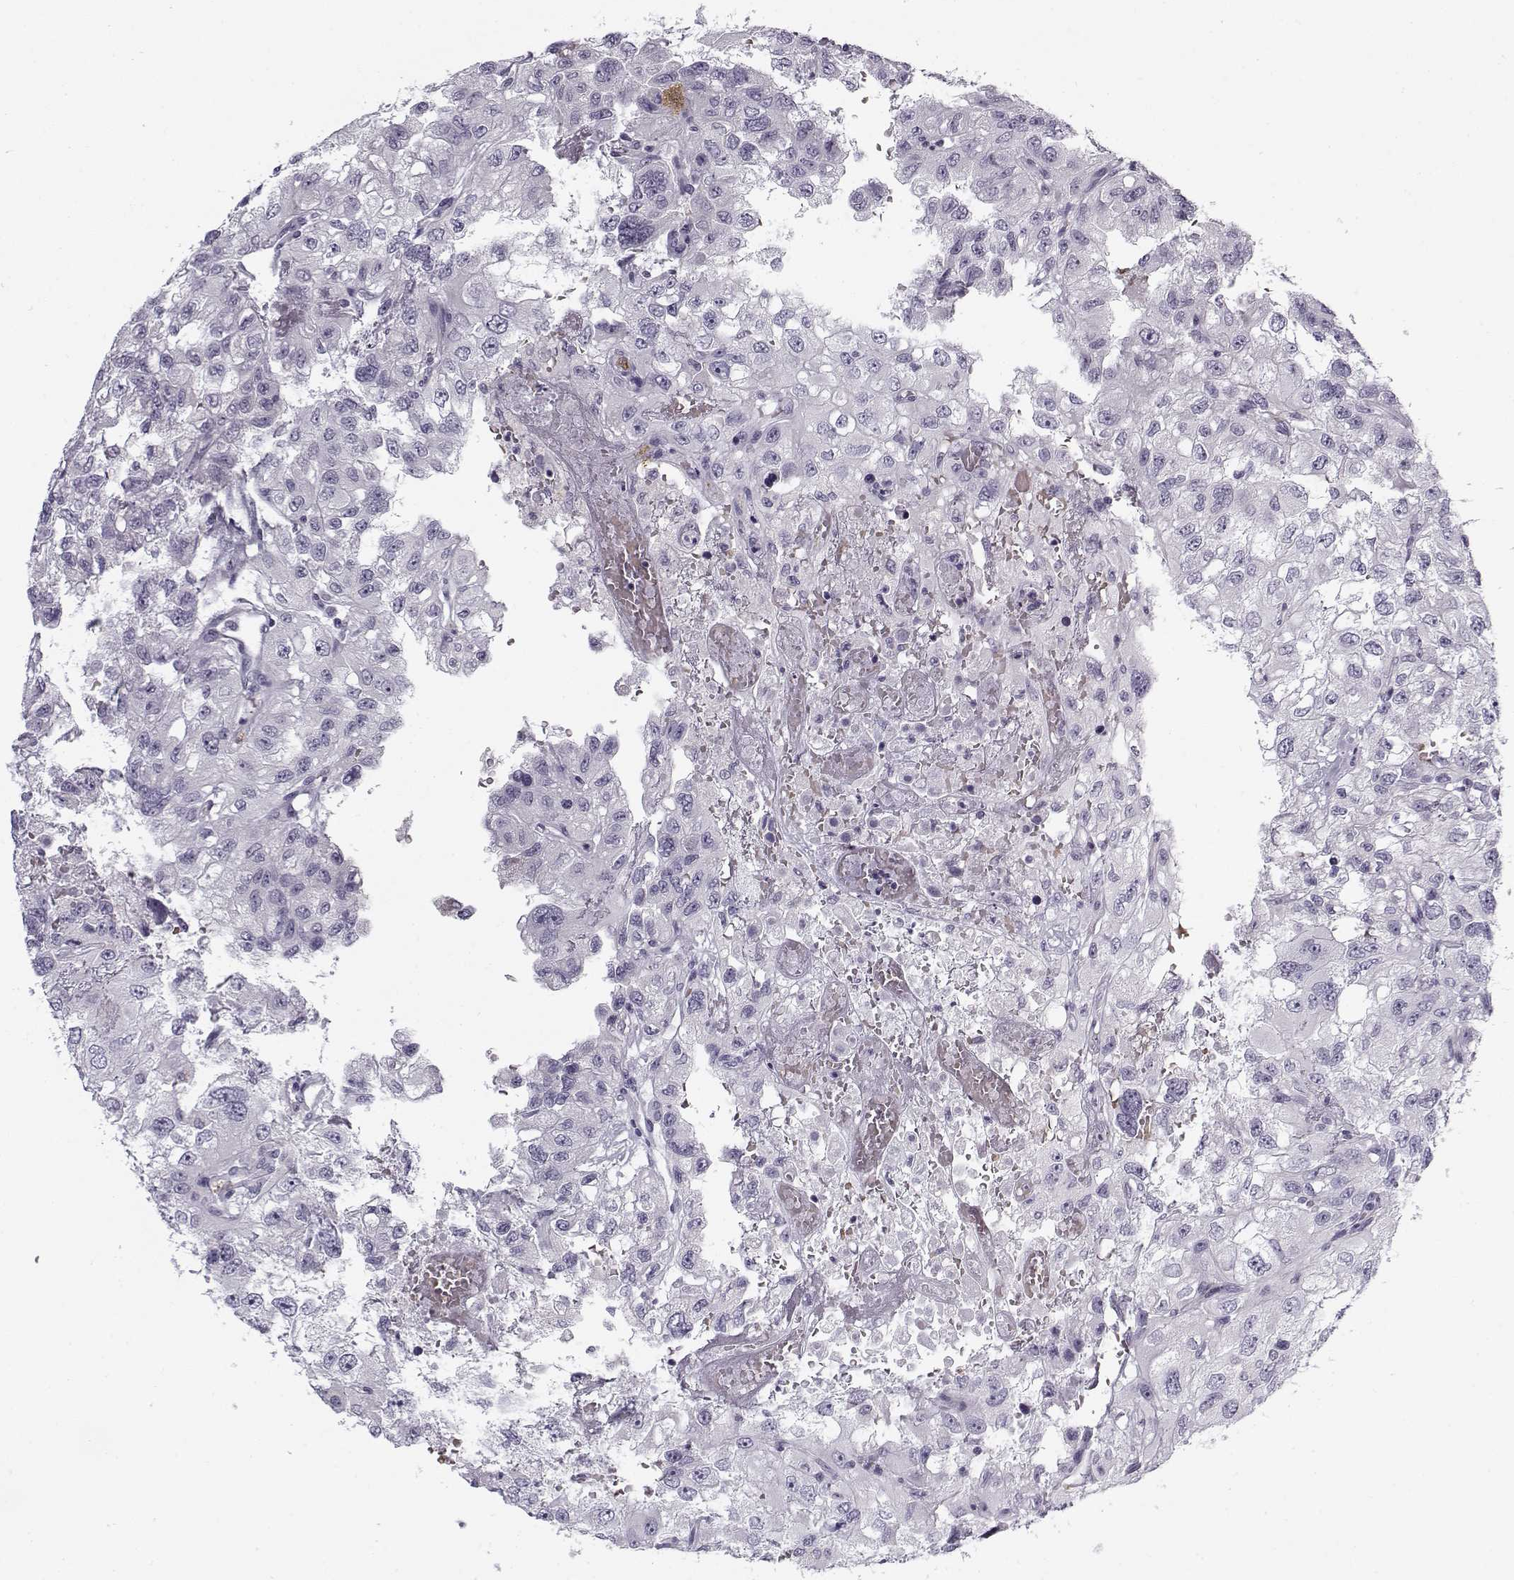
{"staining": {"intensity": "negative", "quantity": "none", "location": "none"}, "tissue": "renal cancer", "cell_type": "Tumor cells", "image_type": "cancer", "snomed": [{"axis": "morphology", "description": "Adenocarcinoma, NOS"}, {"axis": "topography", "description": "Kidney"}], "caption": "This is an immunohistochemistry micrograph of renal cancer (adenocarcinoma). There is no staining in tumor cells.", "gene": "SNCA", "patient": {"sex": "male", "age": 64}}